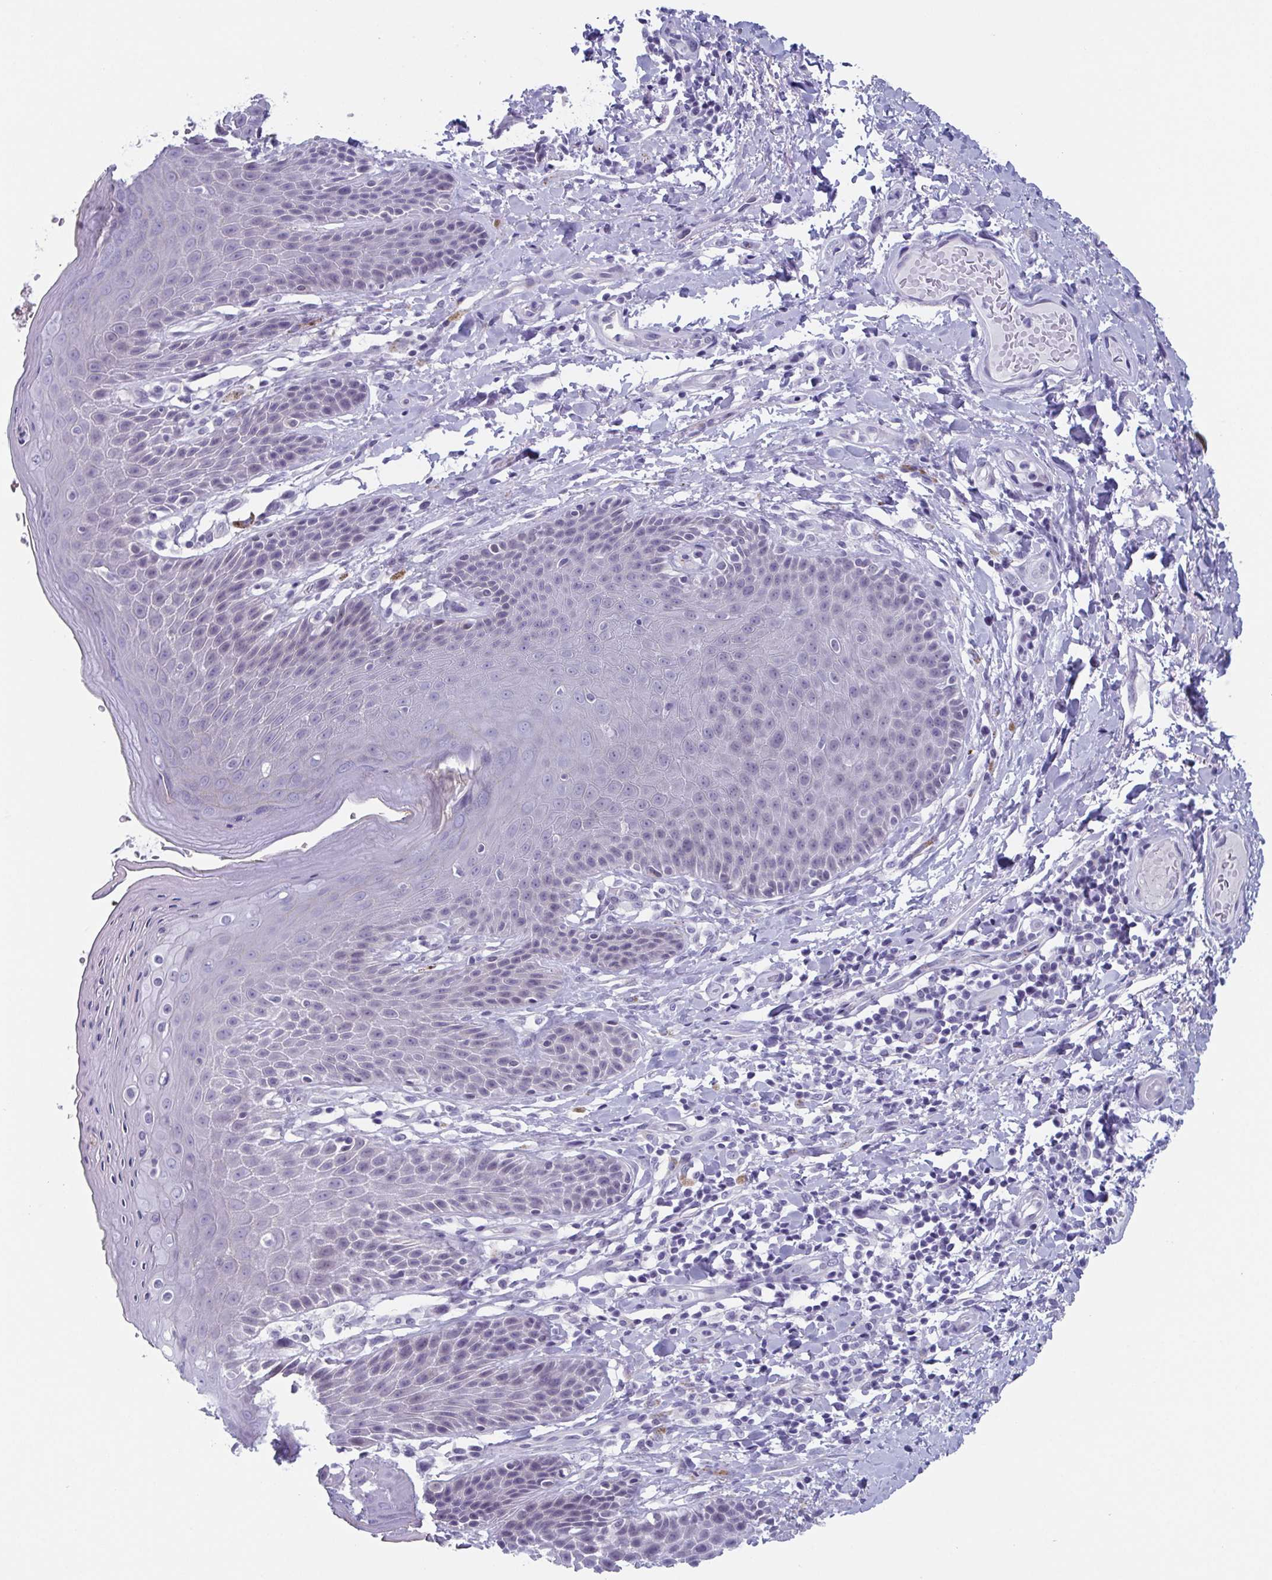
{"staining": {"intensity": "weak", "quantity": "<25%", "location": "cytoplasmic/membranous,nuclear"}, "tissue": "skin", "cell_type": "Epidermal cells", "image_type": "normal", "snomed": [{"axis": "morphology", "description": "Normal tissue, NOS"}, {"axis": "topography", "description": "Anal"}, {"axis": "topography", "description": "Peripheral nerve tissue"}], "caption": "The immunohistochemistry micrograph has no significant staining in epidermal cells of skin.", "gene": "ZFP64", "patient": {"sex": "male", "age": 51}}